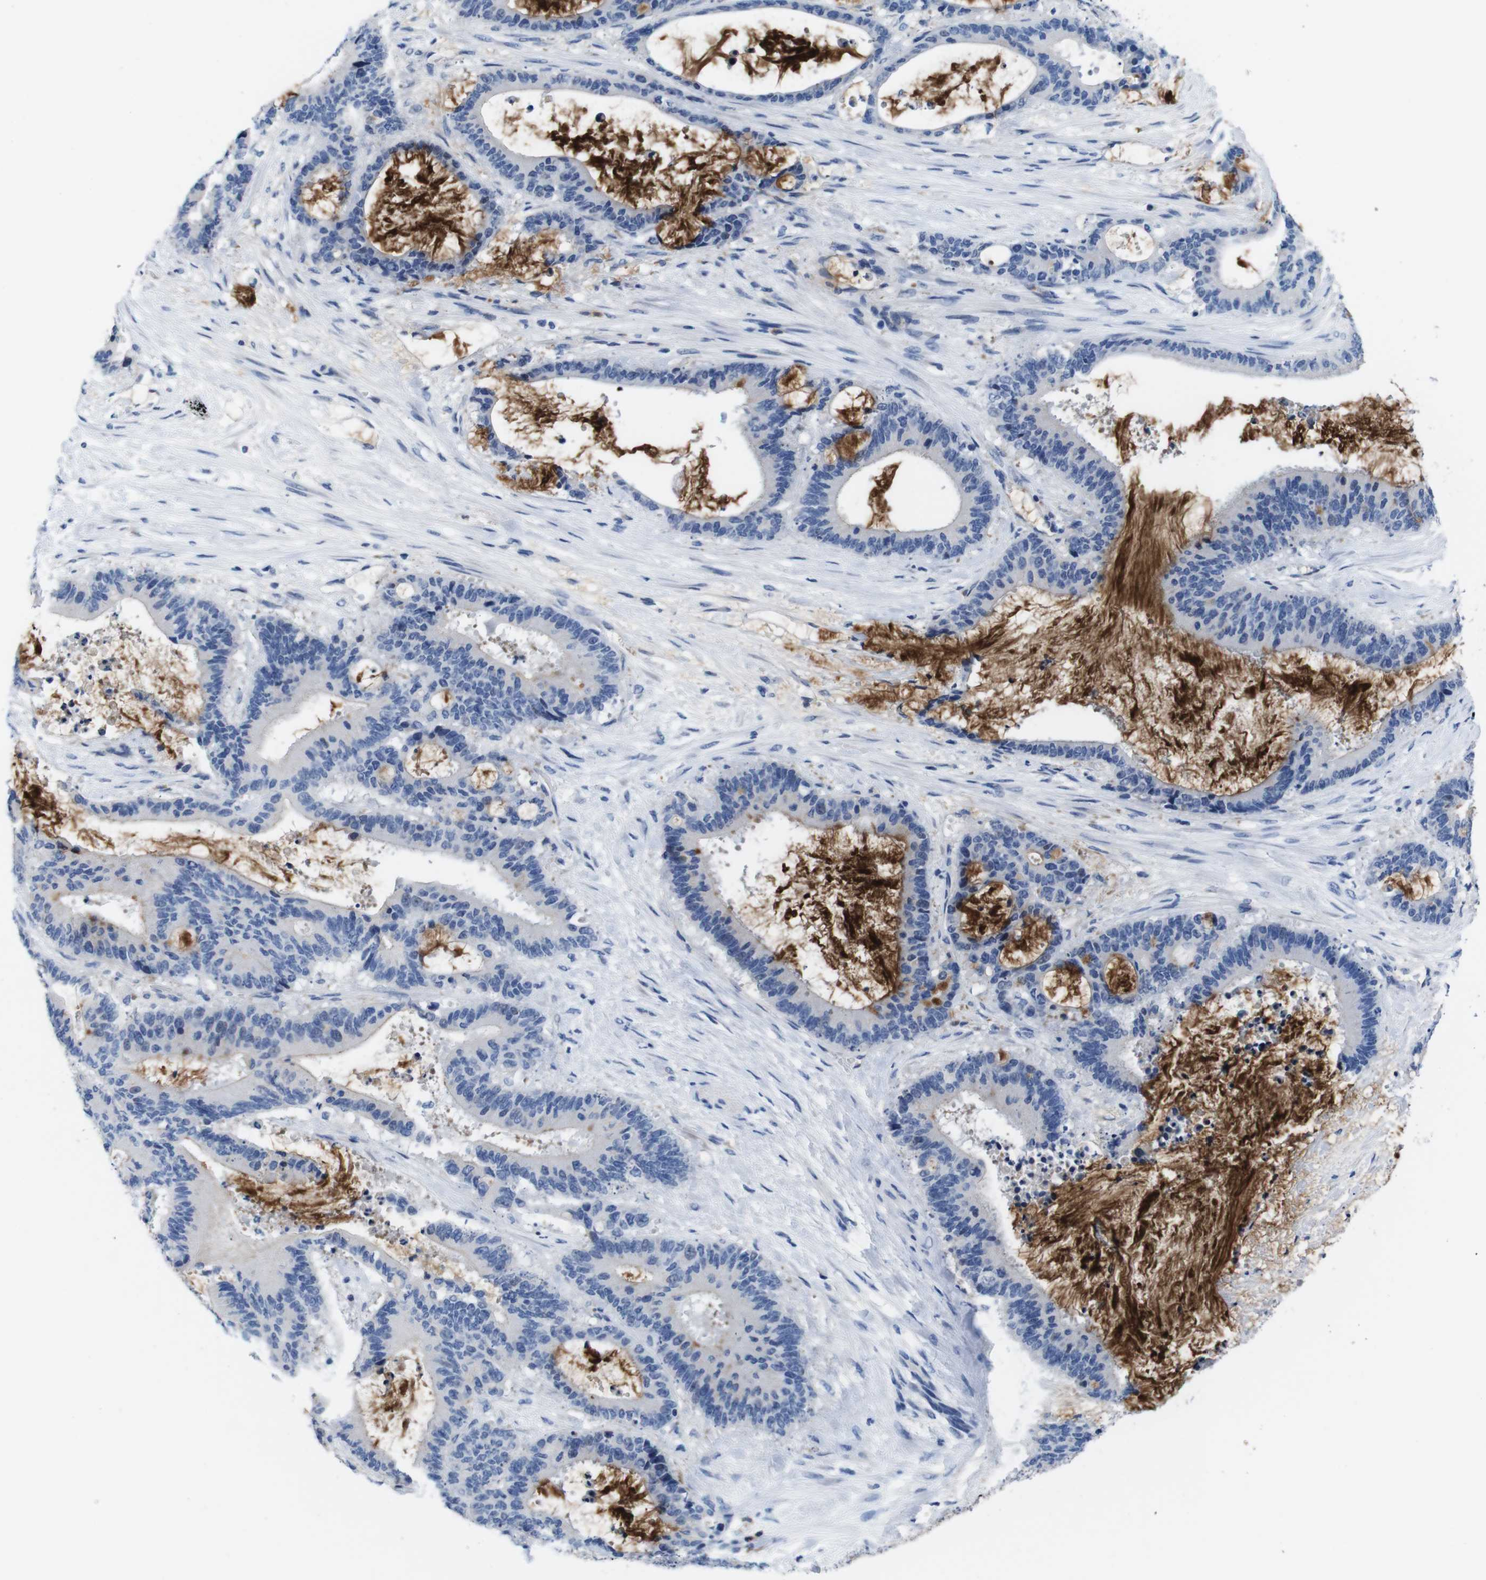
{"staining": {"intensity": "negative", "quantity": "none", "location": "none"}, "tissue": "liver cancer", "cell_type": "Tumor cells", "image_type": "cancer", "snomed": [{"axis": "morphology", "description": "Normal tissue, NOS"}, {"axis": "morphology", "description": "Cholangiocarcinoma"}, {"axis": "topography", "description": "Liver"}, {"axis": "topography", "description": "Peripheral nerve tissue"}], "caption": "IHC photomicrograph of human liver cancer (cholangiocarcinoma) stained for a protein (brown), which displays no staining in tumor cells.", "gene": "C1RL", "patient": {"sex": "female", "age": 73}}